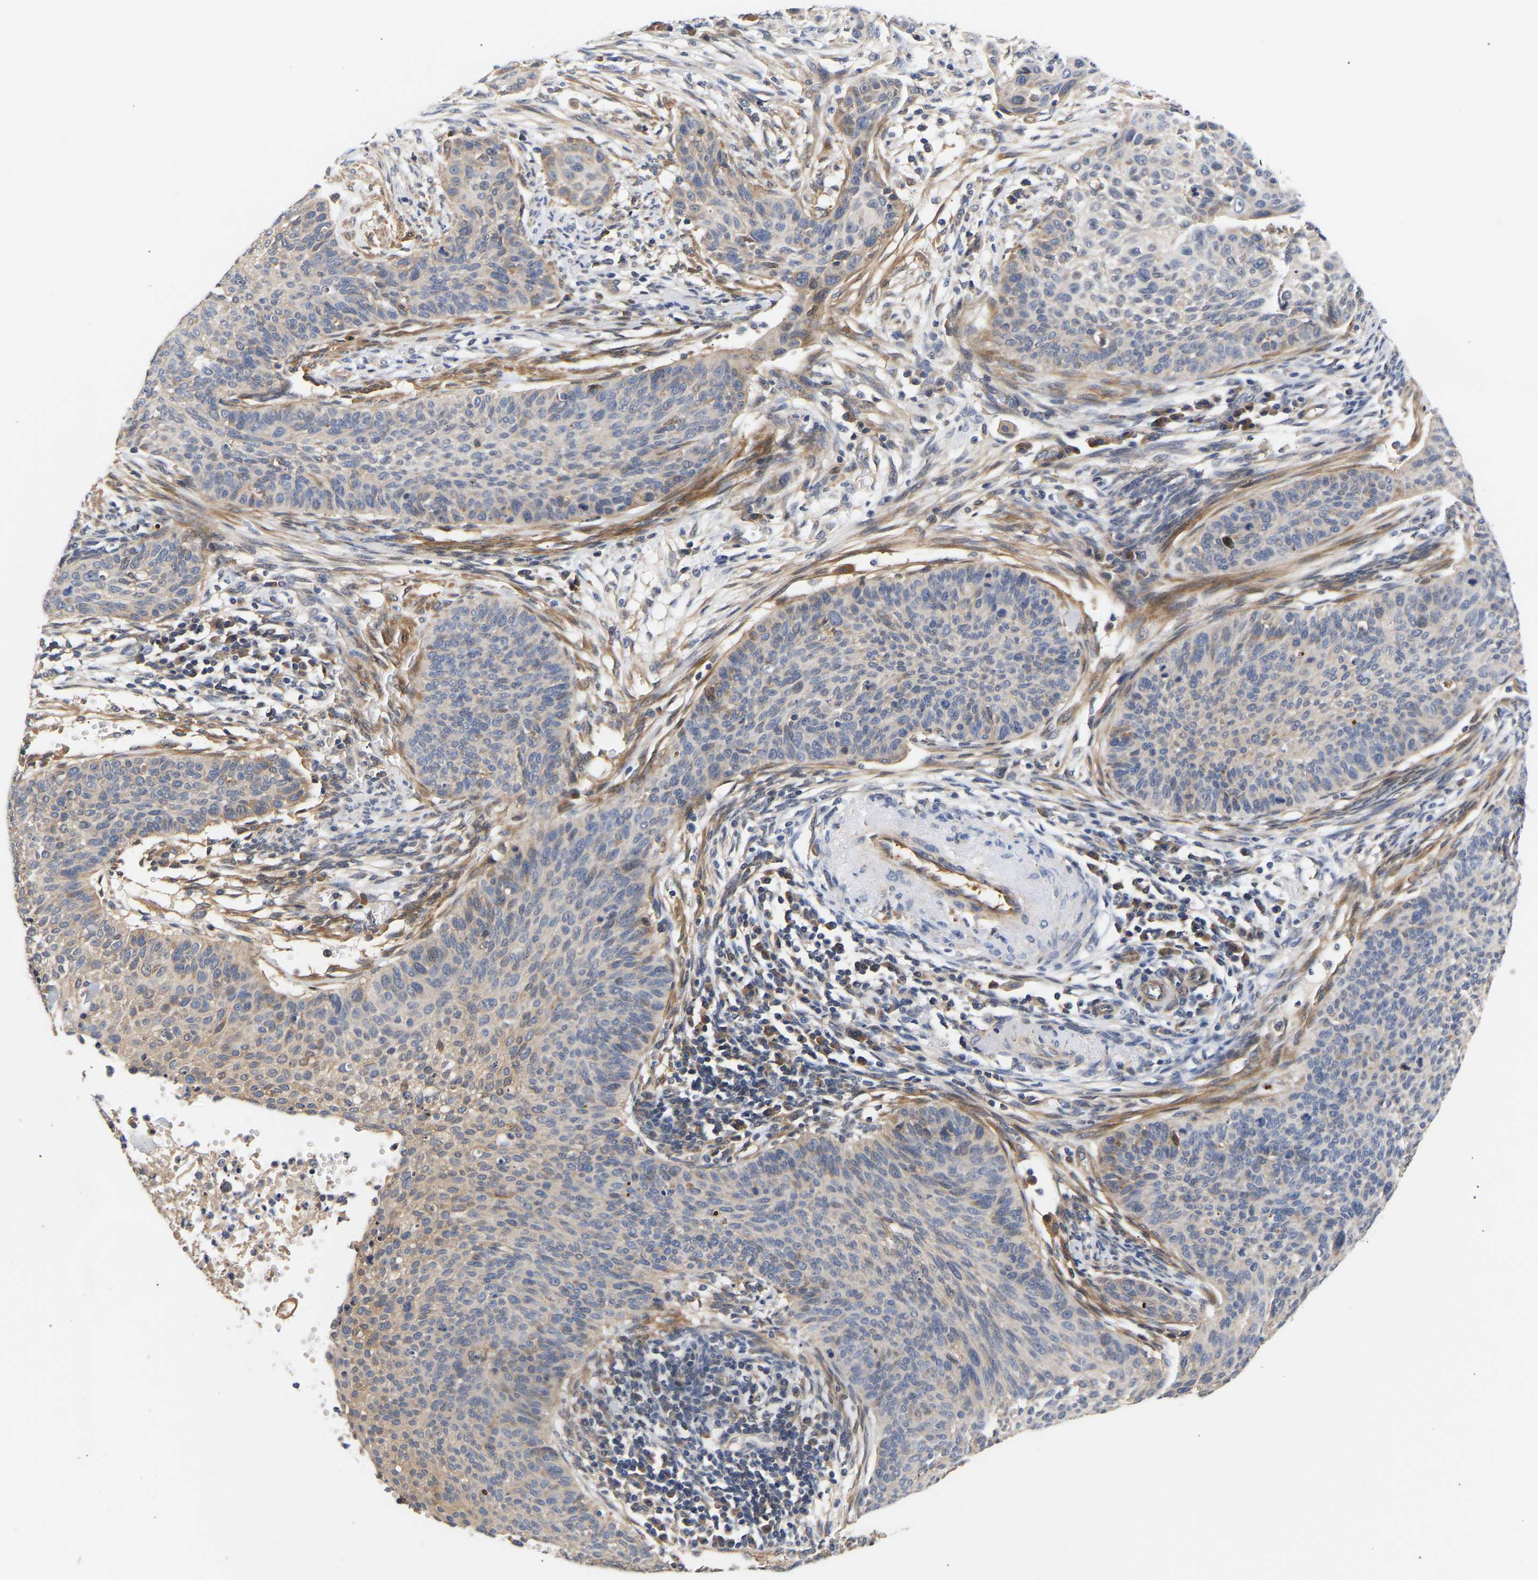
{"staining": {"intensity": "weak", "quantity": "<25%", "location": "cytoplasmic/membranous"}, "tissue": "cervical cancer", "cell_type": "Tumor cells", "image_type": "cancer", "snomed": [{"axis": "morphology", "description": "Squamous cell carcinoma, NOS"}, {"axis": "topography", "description": "Cervix"}], "caption": "This is an immunohistochemistry histopathology image of cervical squamous cell carcinoma. There is no staining in tumor cells.", "gene": "KASH5", "patient": {"sex": "female", "age": 70}}